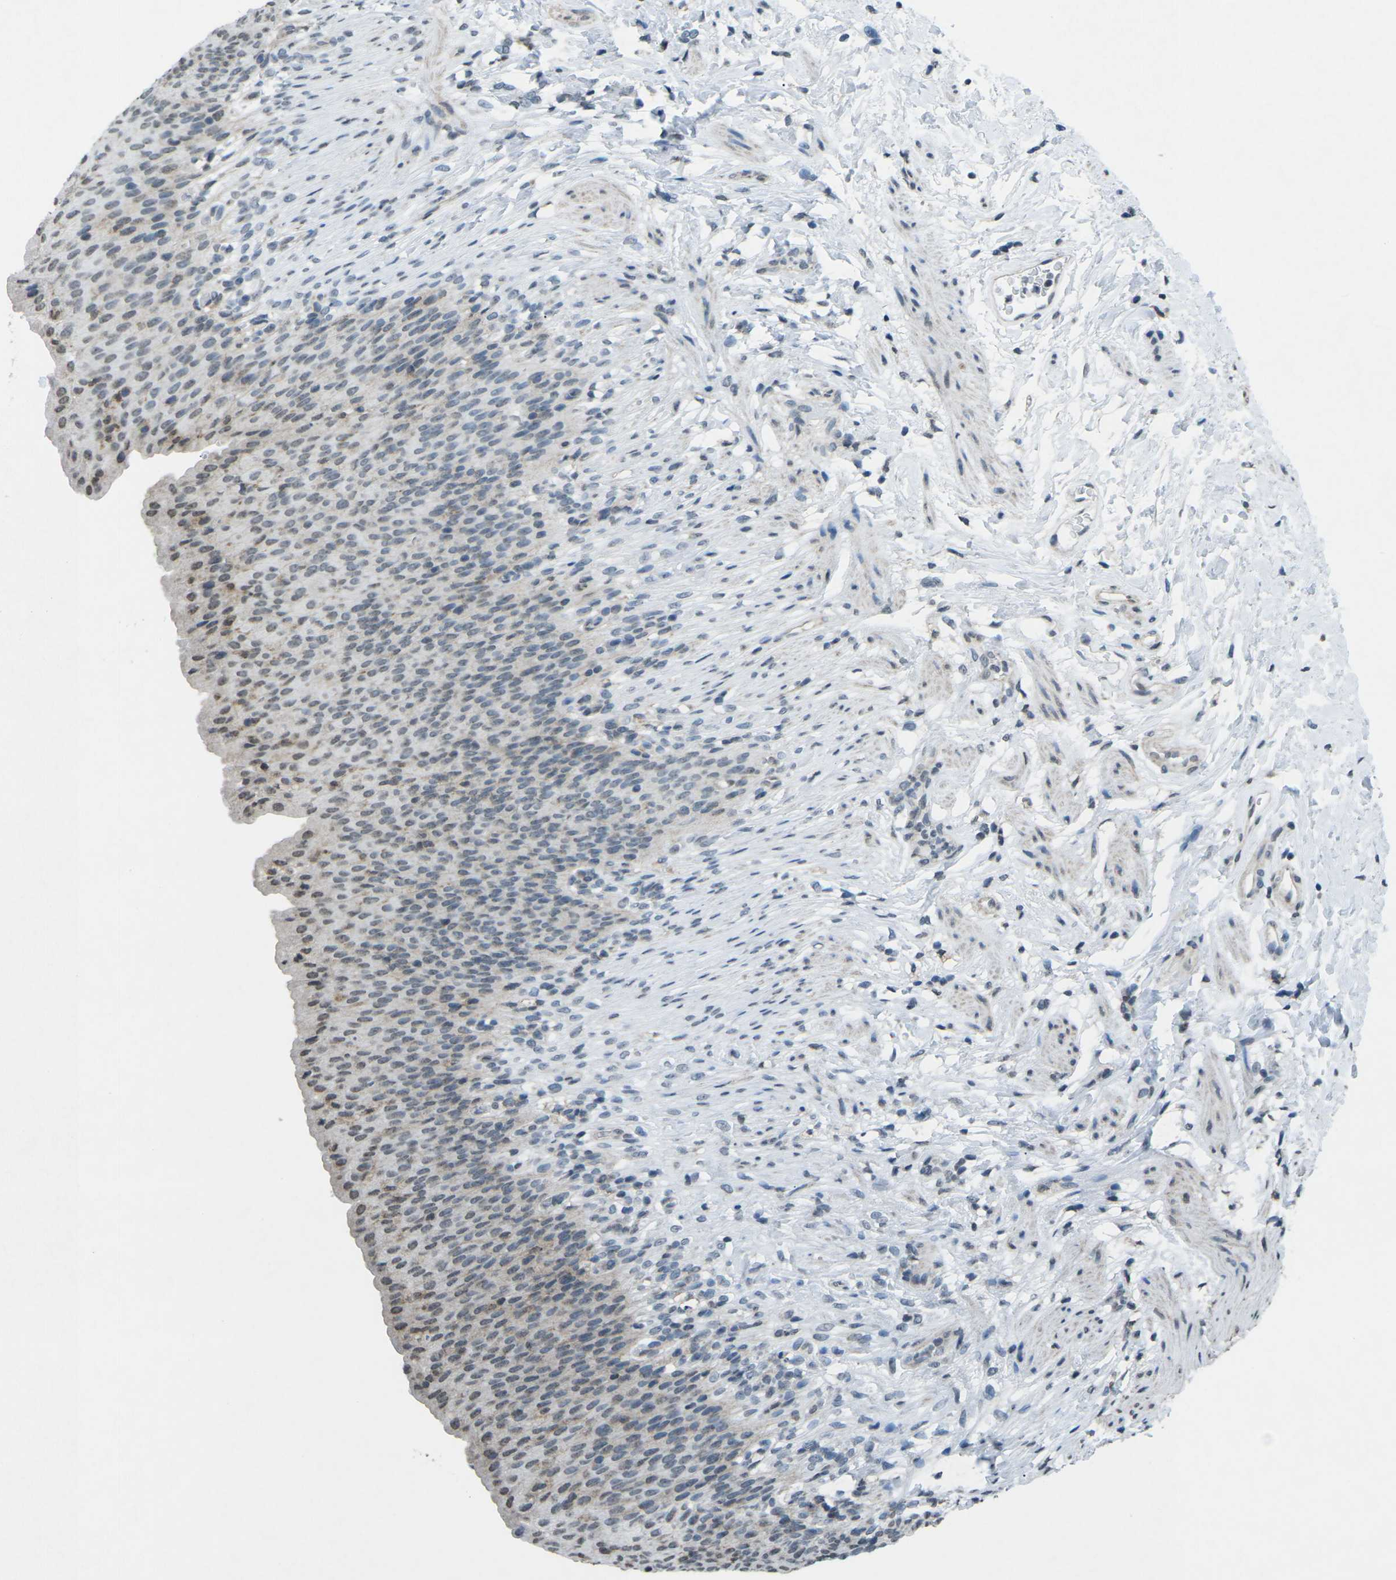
{"staining": {"intensity": "weak", "quantity": "<25%", "location": "cytoplasmic/membranous"}, "tissue": "urinary bladder", "cell_type": "Urothelial cells", "image_type": "normal", "snomed": [{"axis": "morphology", "description": "Normal tissue, NOS"}, {"axis": "topography", "description": "Urinary bladder"}], "caption": "Immunohistochemistry (IHC) histopathology image of benign human urinary bladder stained for a protein (brown), which demonstrates no expression in urothelial cells.", "gene": "TFR2", "patient": {"sex": "female", "age": 79}}